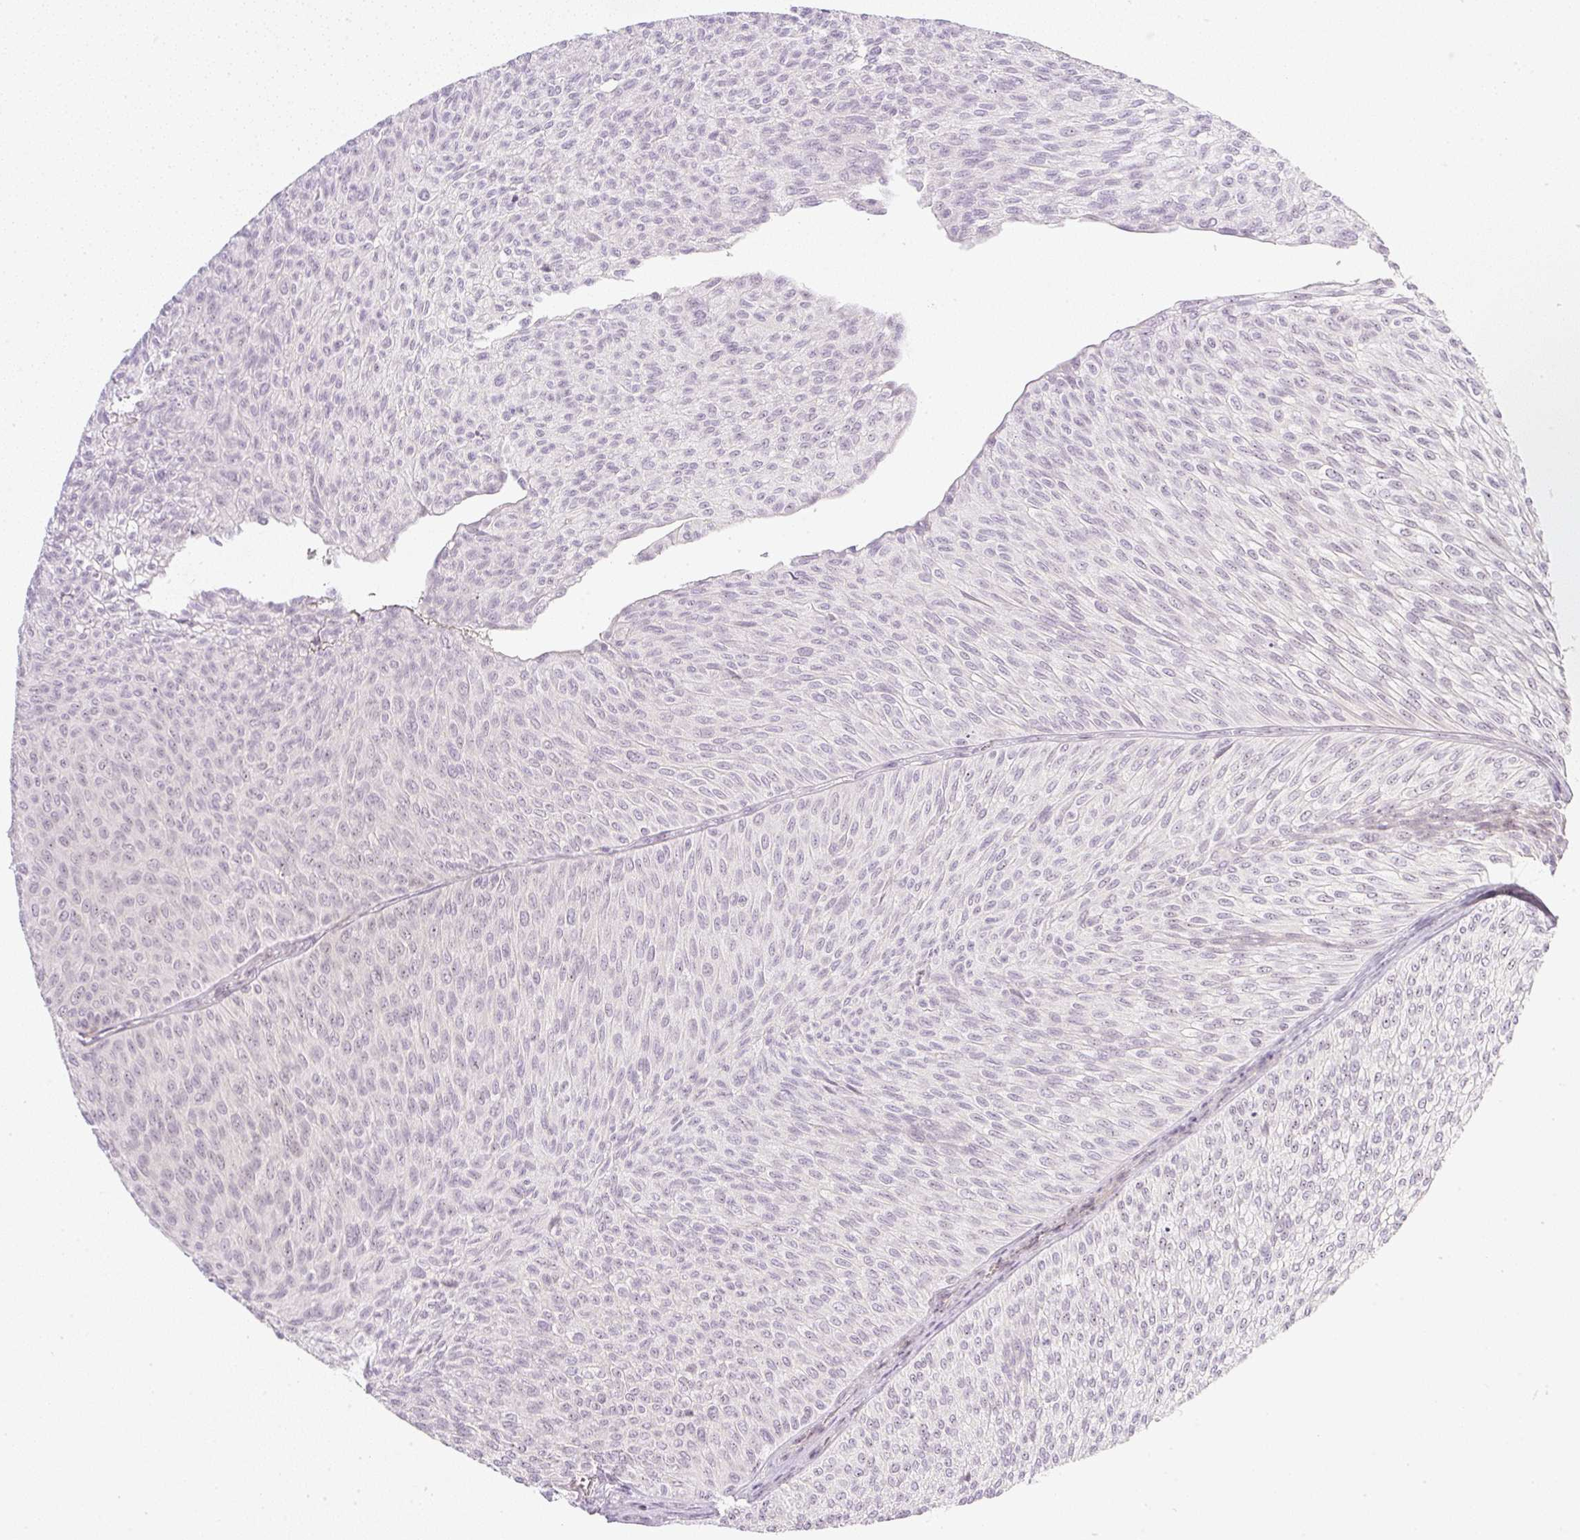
{"staining": {"intensity": "weak", "quantity": "<25%", "location": "nuclear"}, "tissue": "urothelial cancer", "cell_type": "Tumor cells", "image_type": "cancer", "snomed": [{"axis": "morphology", "description": "Urothelial carcinoma, Low grade"}, {"axis": "topography", "description": "Urinary bladder"}], "caption": "The histopathology image demonstrates no significant expression in tumor cells of low-grade urothelial carcinoma.", "gene": "AAR2", "patient": {"sex": "male", "age": 91}}